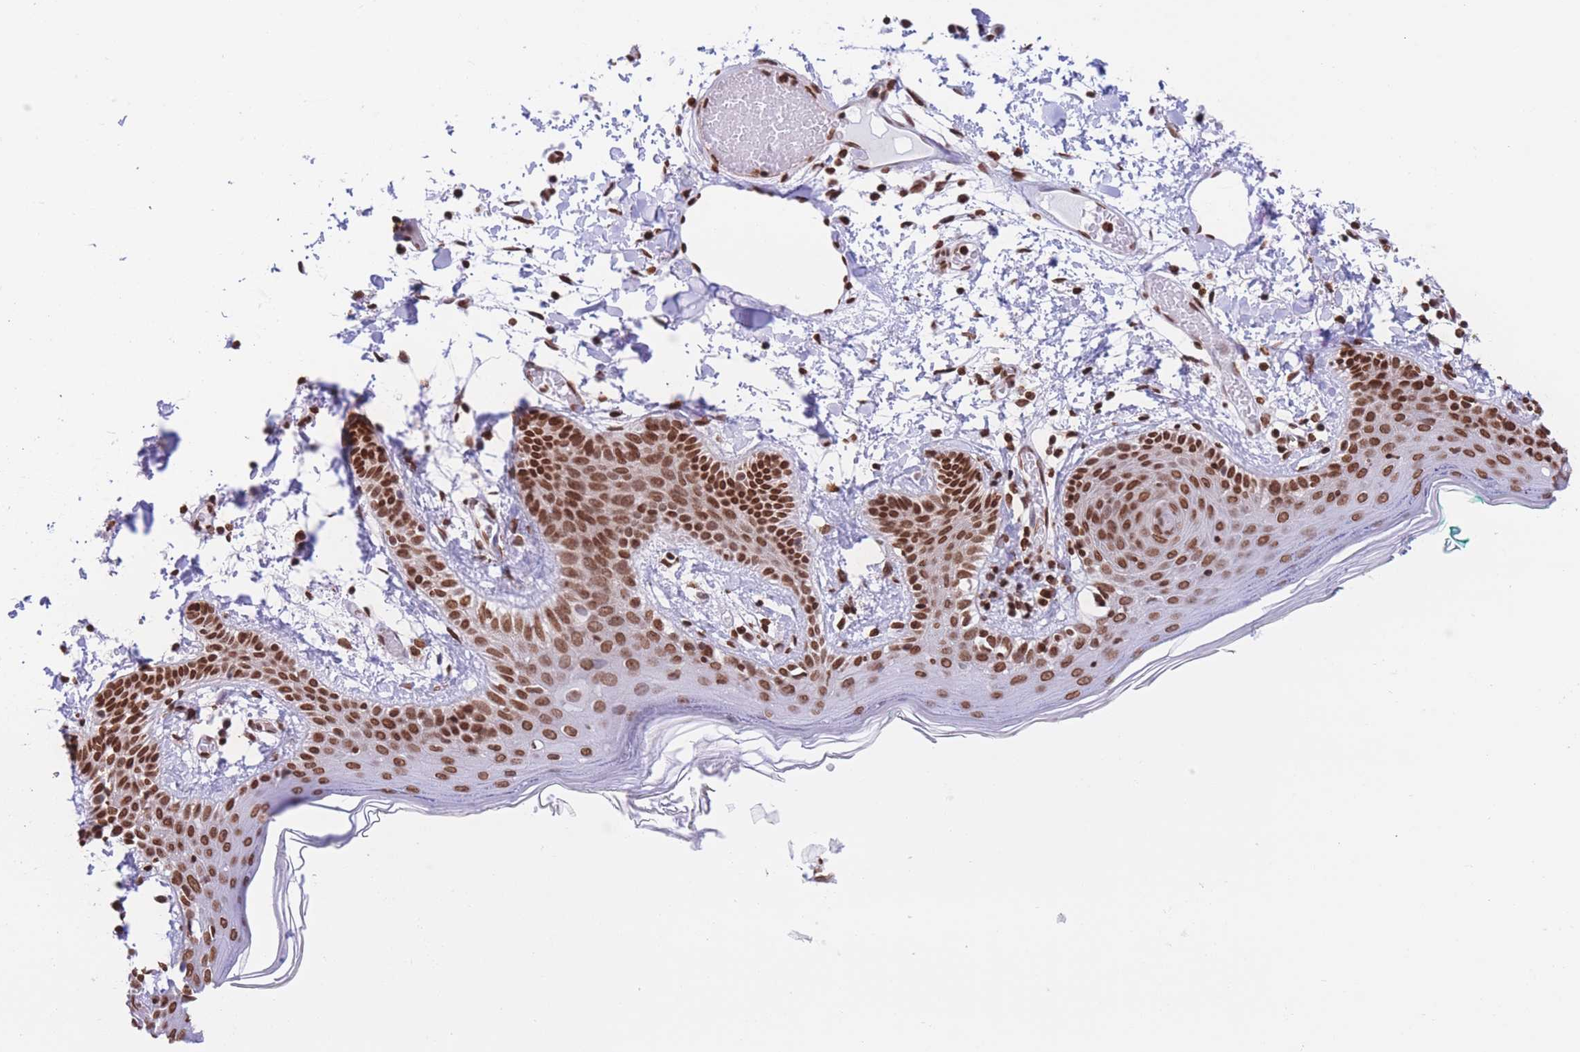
{"staining": {"intensity": "strong", "quantity": ">75%", "location": "nuclear"}, "tissue": "skin", "cell_type": "Fibroblasts", "image_type": "normal", "snomed": [{"axis": "morphology", "description": "Normal tissue, NOS"}, {"axis": "topography", "description": "Skin"}], "caption": "Strong nuclear protein positivity is seen in about >75% of fibroblasts in skin.", "gene": "H2BC10", "patient": {"sex": "male", "age": 79}}